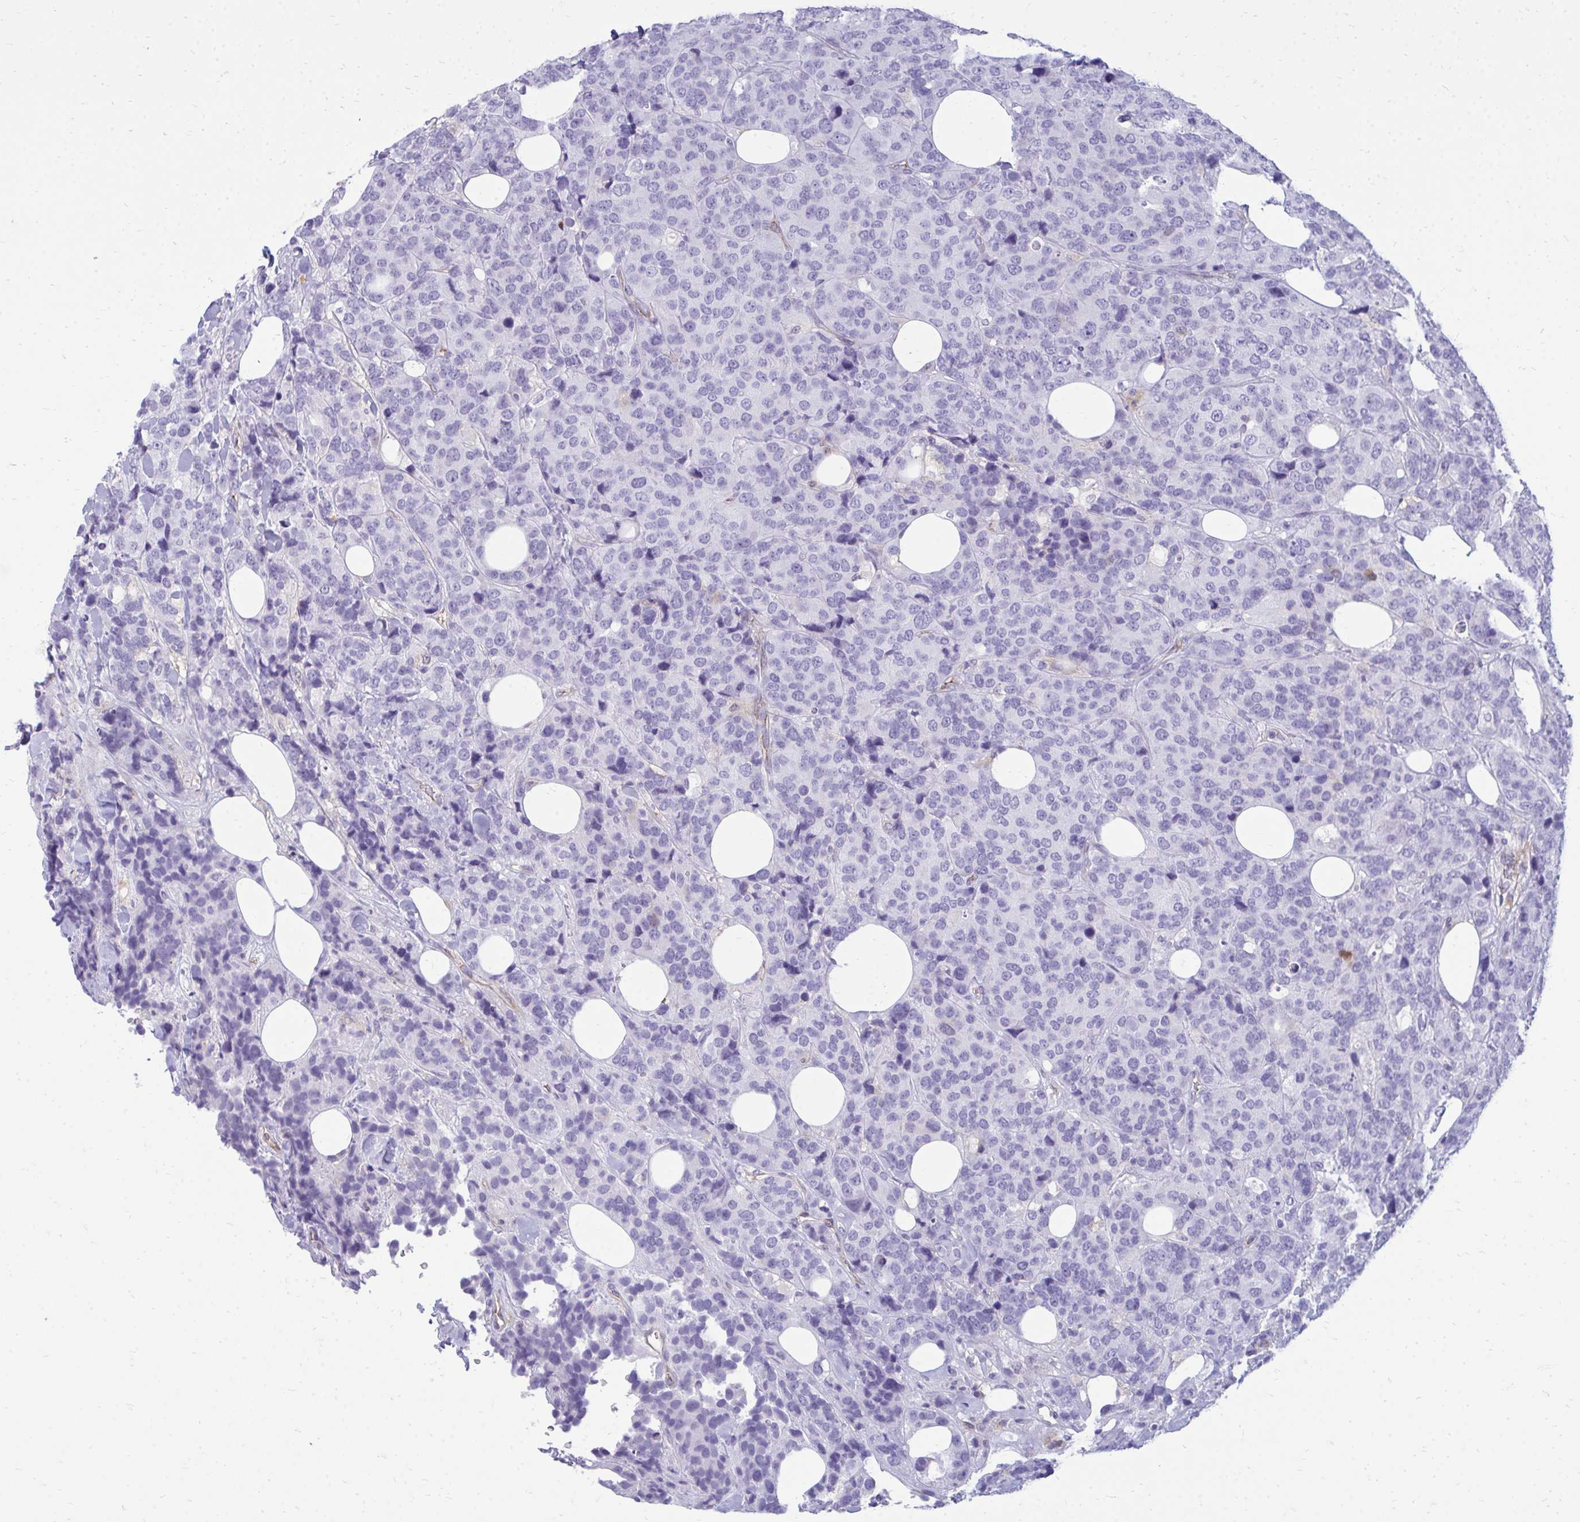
{"staining": {"intensity": "negative", "quantity": "none", "location": "none"}, "tissue": "breast cancer", "cell_type": "Tumor cells", "image_type": "cancer", "snomed": [{"axis": "morphology", "description": "Lobular carcinoma"}, {"axis": "topography", "description": "Breast"}], "caption": "Immunohistochemical staining of human lobular carcinoma (breast) displays no significant expression in tumor cells. (DAB immunohistochemistry, high magnification).", "gene": "FABP3", "patient": {"sex": "female", "age": 59}}